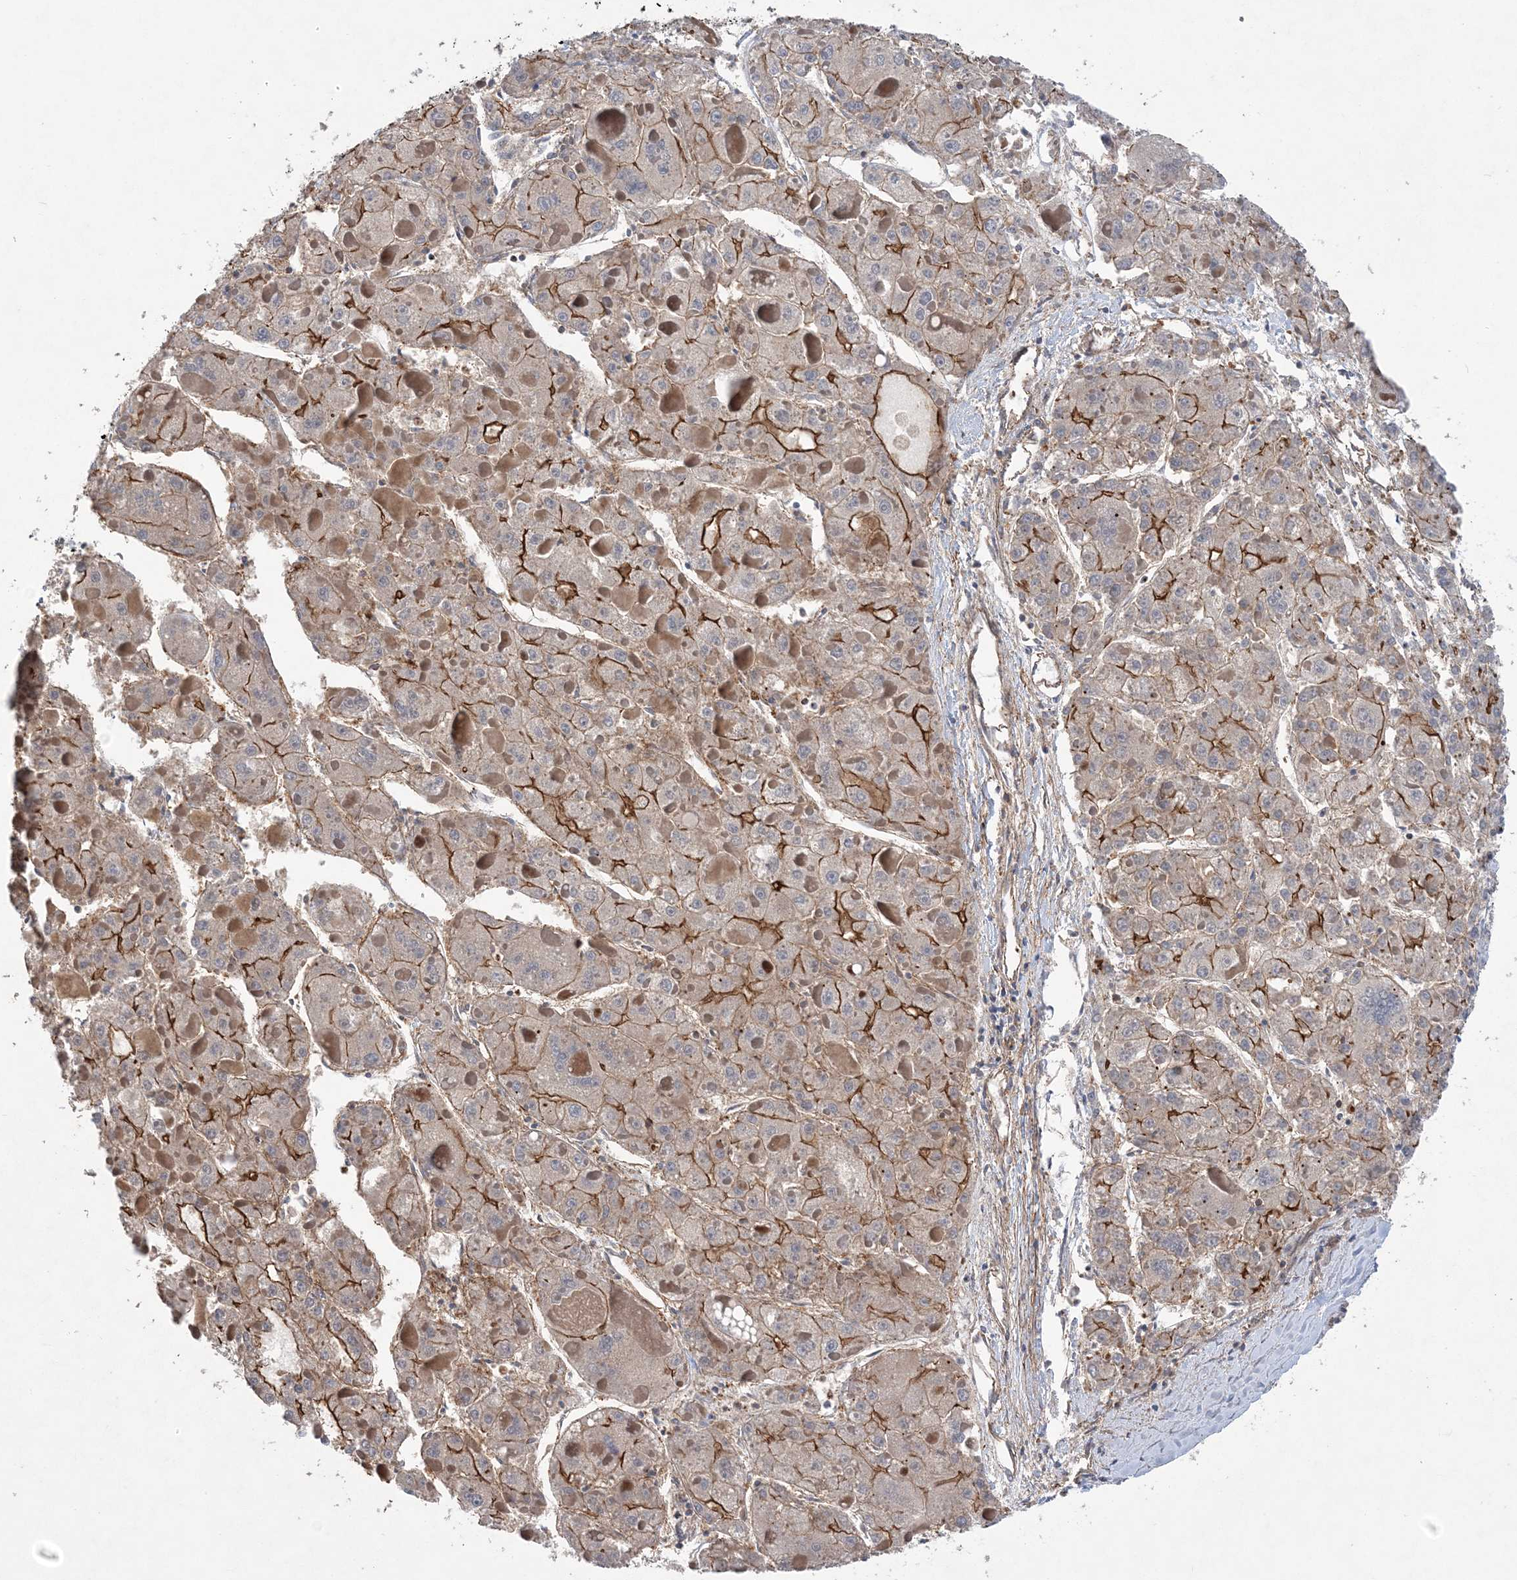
{"staining": {"intensity": "moderate", "quantity": ">75%", "location": "cytoplasmic/membranous"}, "tissue": "liver cancer", "cell_type": "Tumor cells", "image_type": "cancer", "snomed": [{"axis": "morphology", "description": "Carcinoma, Hepatocellular, NOS"}, {"axis": "topography", "description": "Liver"}], "caption": "Immunohistochemical staining of human liver cancer (hepatocellular carcinoma) shows medium levels of moderate cytoplasmic/membranous staining in approximately >75% of tumor cells.", "gene": "PIGC", "patient": {"sex": "female", "age": 73}}